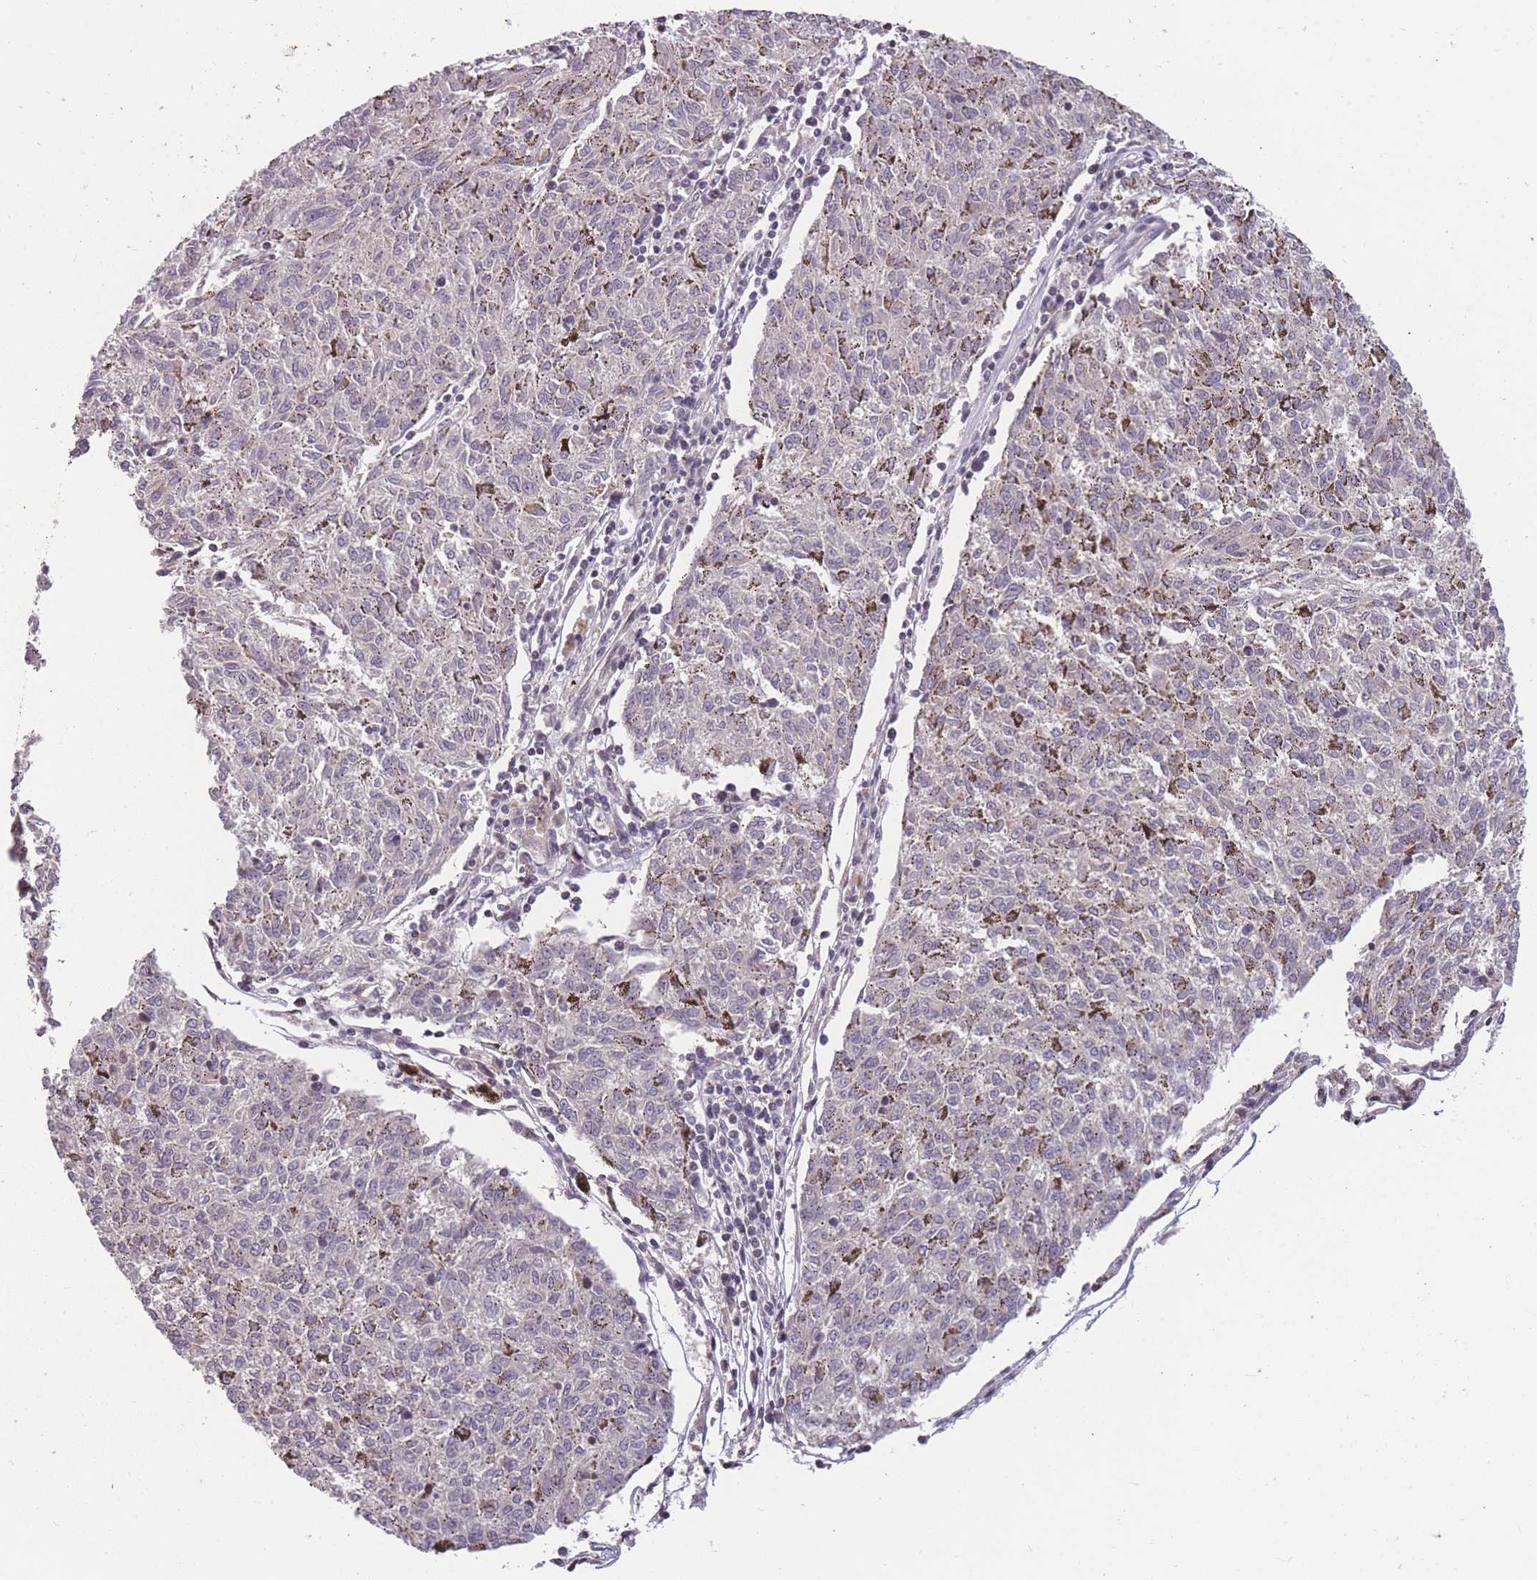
{"staining": {"intensity": "negative", "quantity": "none", "location": "none"}, "tissue": "melanoma", "cell_type": "Tumor cells", "image_type": "cancer", "snomed": [{"axis": "morphology", "description": "Malignant melanoma, NOS"}, {"axis": "topography", "description": "Skin"}], "caption": "DAB immunohistochemical staining of malignant melanoma displays no significant positivity in tumor cells.", "gene": "GGT5", "patient": {"sex": "female", "age": 72}}